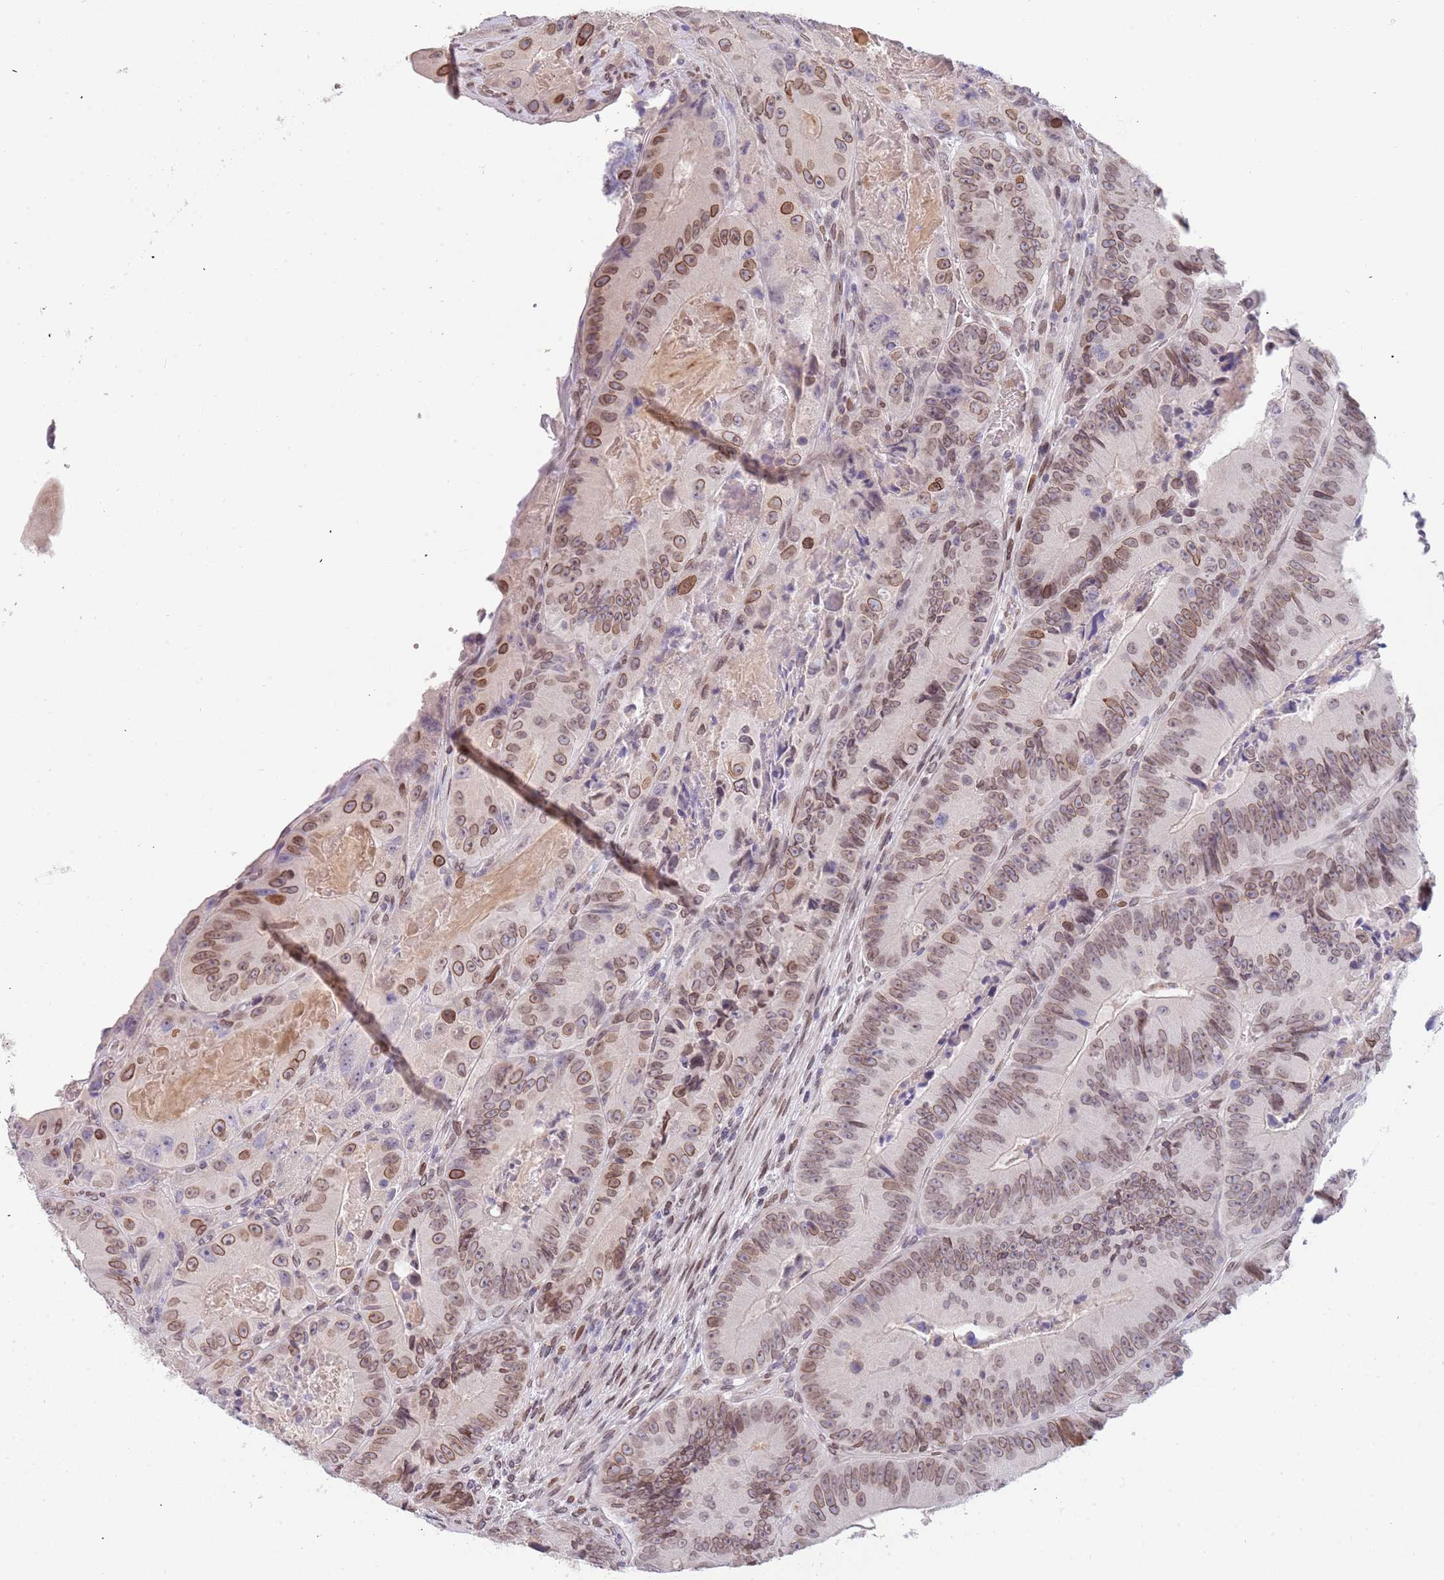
{"staining": {"intensity": "moderate", "quantity": ">75%", "location": "cytoplasmic/membranous,nuclear"}, "tissue": "colorectal cancer", "cell_type": "Tumor cells", "image_type": "cancer", "snomed": [{"axis": "morphology", "description": "Adenocarcinoma, NOS"}, {"axis": "topography", "description": "Colon"}], "caption": "Immunohistochemistry of colorectal adenocarcinoma shows medium levels of moderate cytoplasmic/membranous and nuclear staining in about >75% of tumor cells.", "gene": "KLHDC2", "patient": {"sex": "female", "age": 86}}